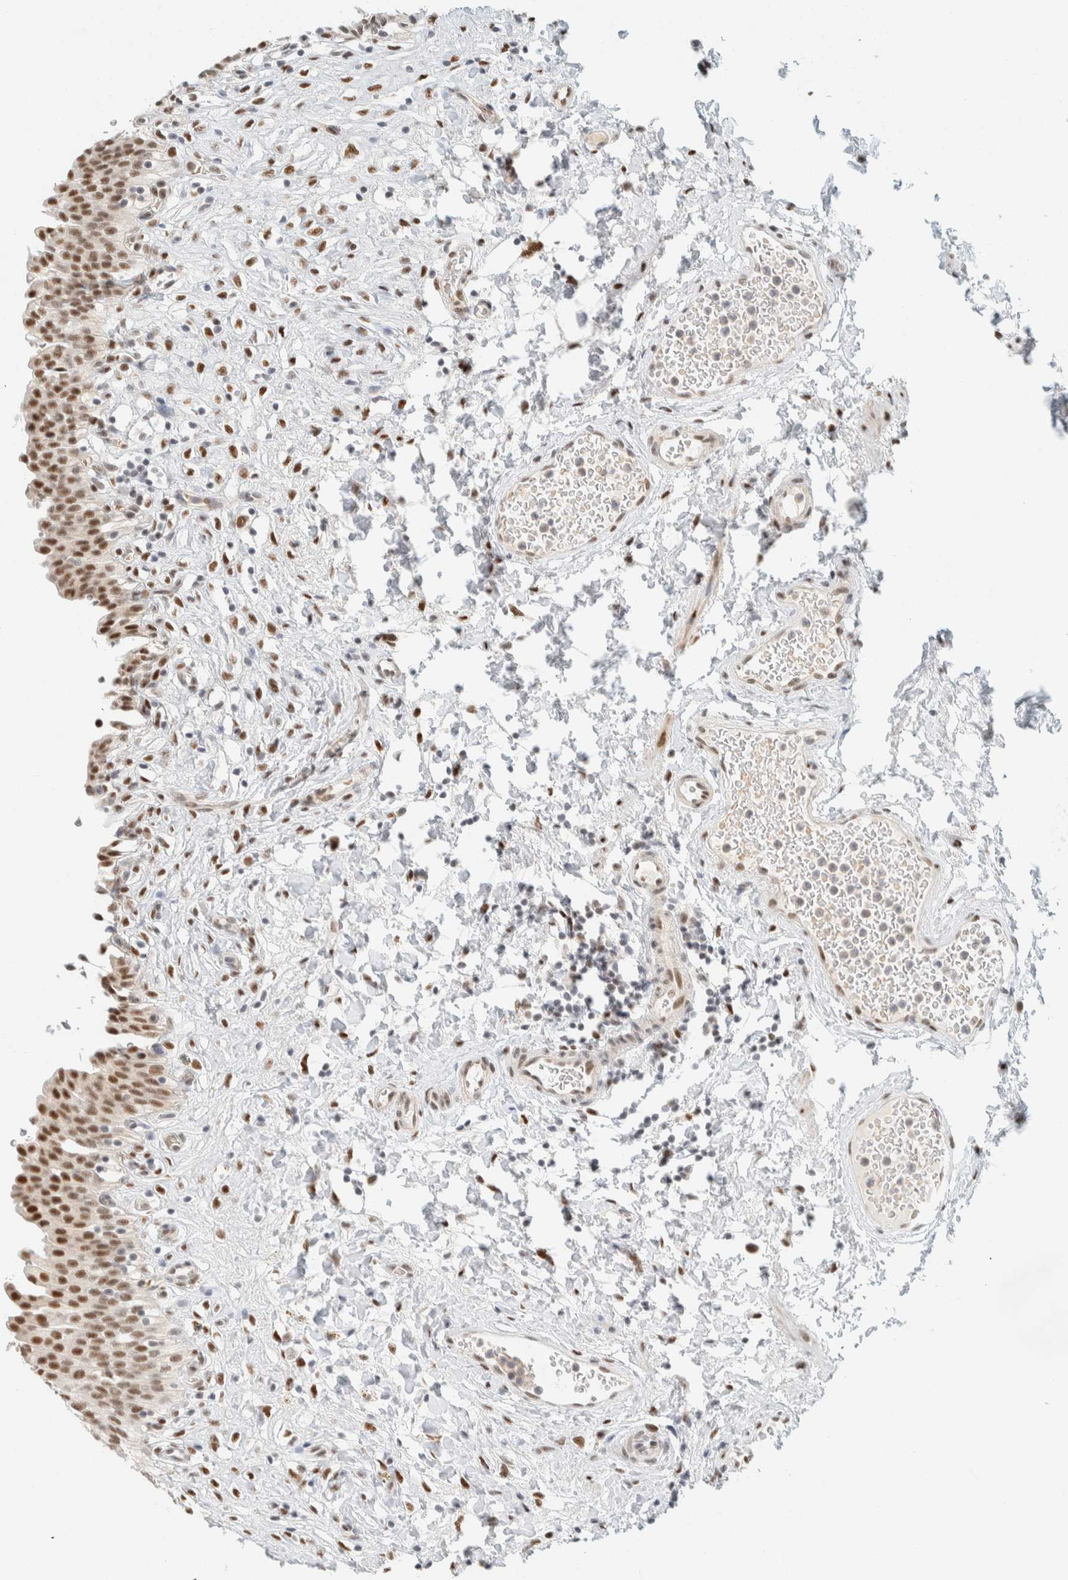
{"staining": {"intensity": "strong", "quantity": ">75%", "location": "nuclear"}, "tissue": "urinary bladder", "cell_type": "Urothelial cells", "image_type": "normal", "snomed": [{"axis": "morphology", "description": "Urothelial carcinoma, High grade"}, {"axis": "topography", "description": "Urinary bladder"}], "caption": "Immunohistochemistry (DAB) staining of benign urinary bladder exhibits strong nuclear protein positivity in about >75% of urothelial cells. The staining was performed using DAB (3,3'-diaminobenzidine) to visualize the protein expression in brown, while the nuclei were stained in blue with hematoxylin (Magnification: 20x).", "gene": "ZNF683", "patient": {"sex": "male", "age": 46}}